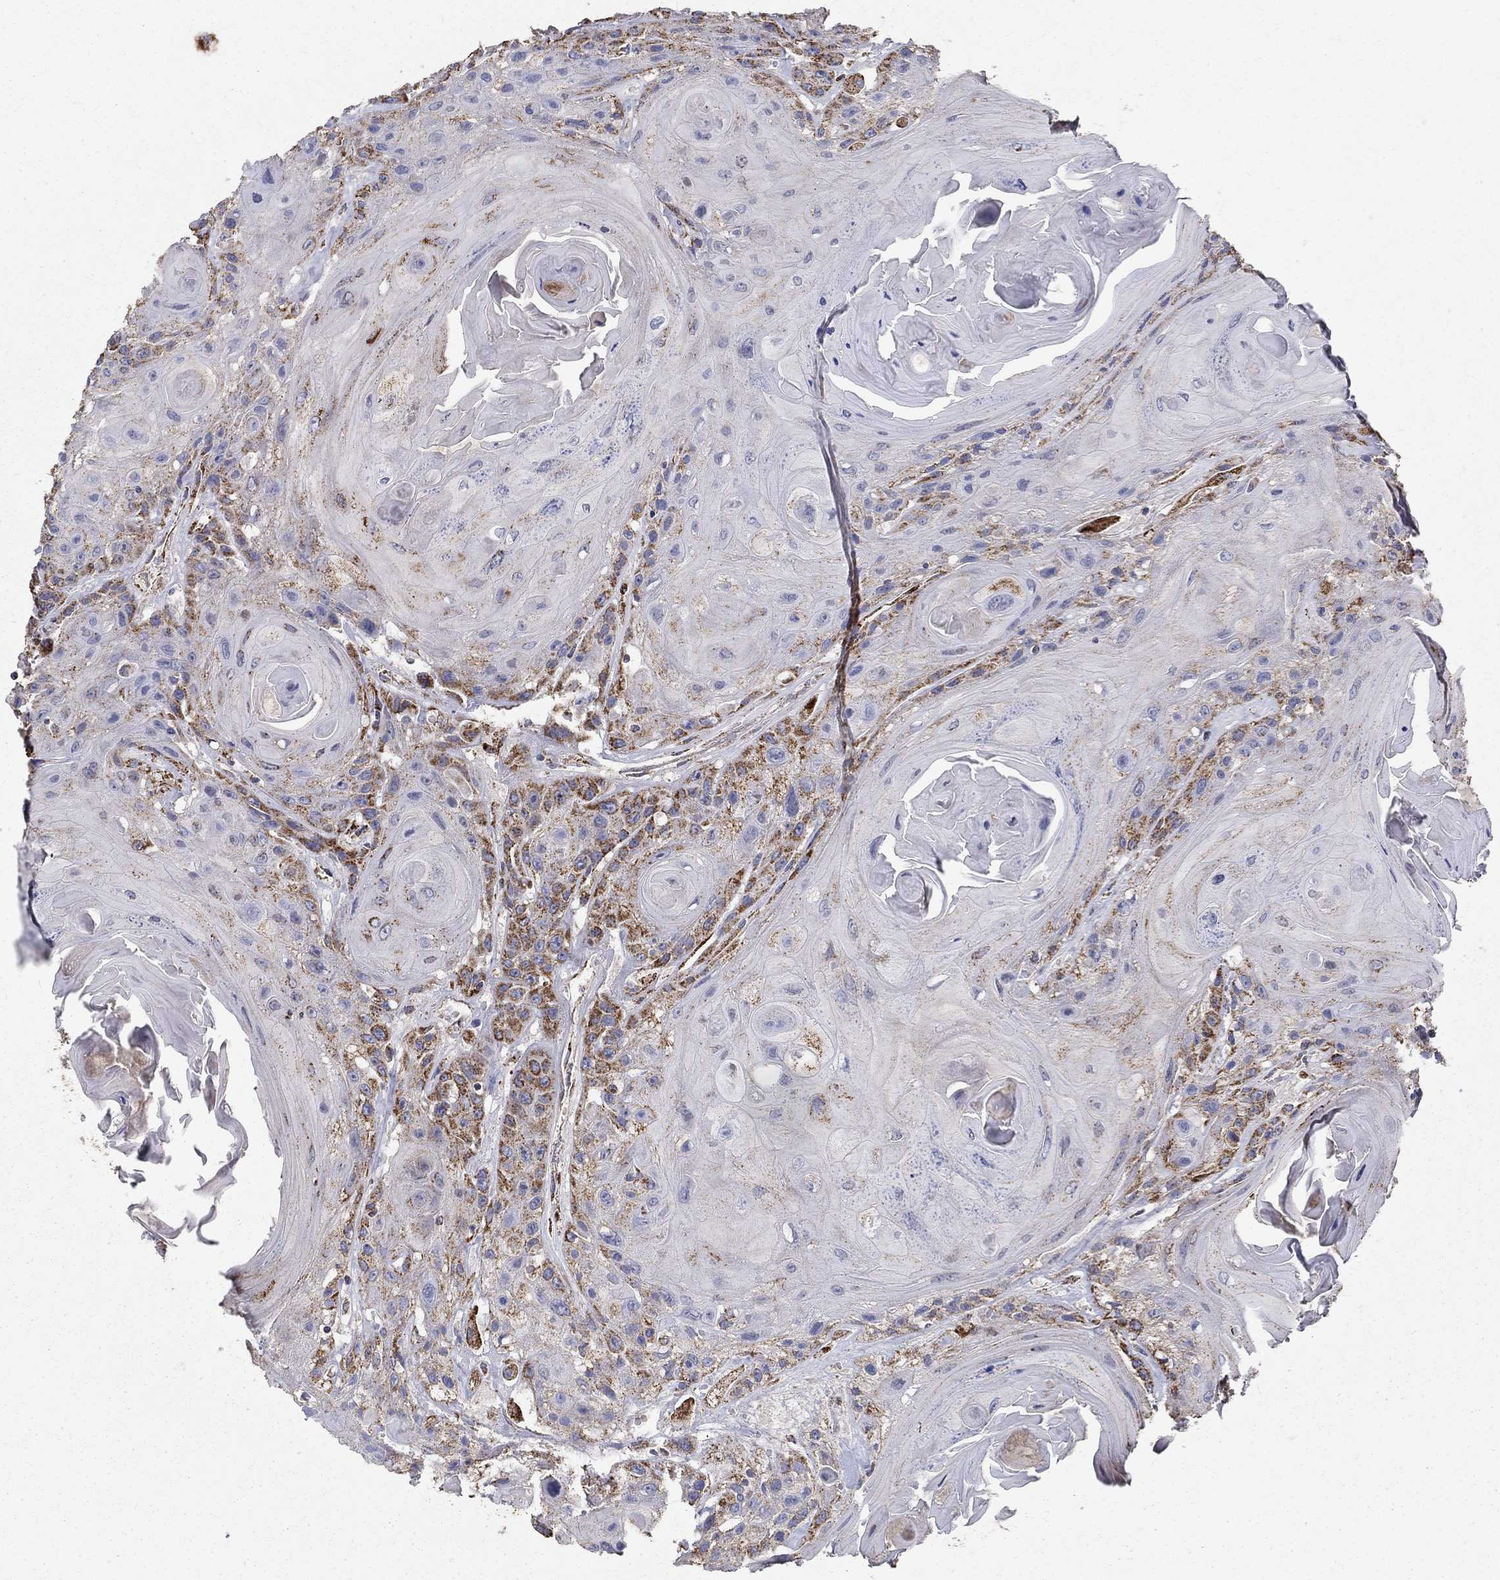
{"staining": {"intensity": "moderate", "quantity": "25%-75%", "location": "cytoplasmic/membranous"}, "tissue": "head and neck cancer", "cell_type": "Tumor cells", "image_type": "cancer", "snomed": [{"axis": "morphology", "description": "Squamous cell carcinoma, NOS"}, {"axis": "topography", "description": "Head-Neck"}], "caption": "Immunohistochemistry (IHC) of head and neck cancer (squamous cell carcinoma) demonstrates medium levels of moderate cytoplasmic/membranous expression in about 25%-75% of tumor cells.", "gene": "GCSH", "patient": {"sex": "female", "age": 59}}